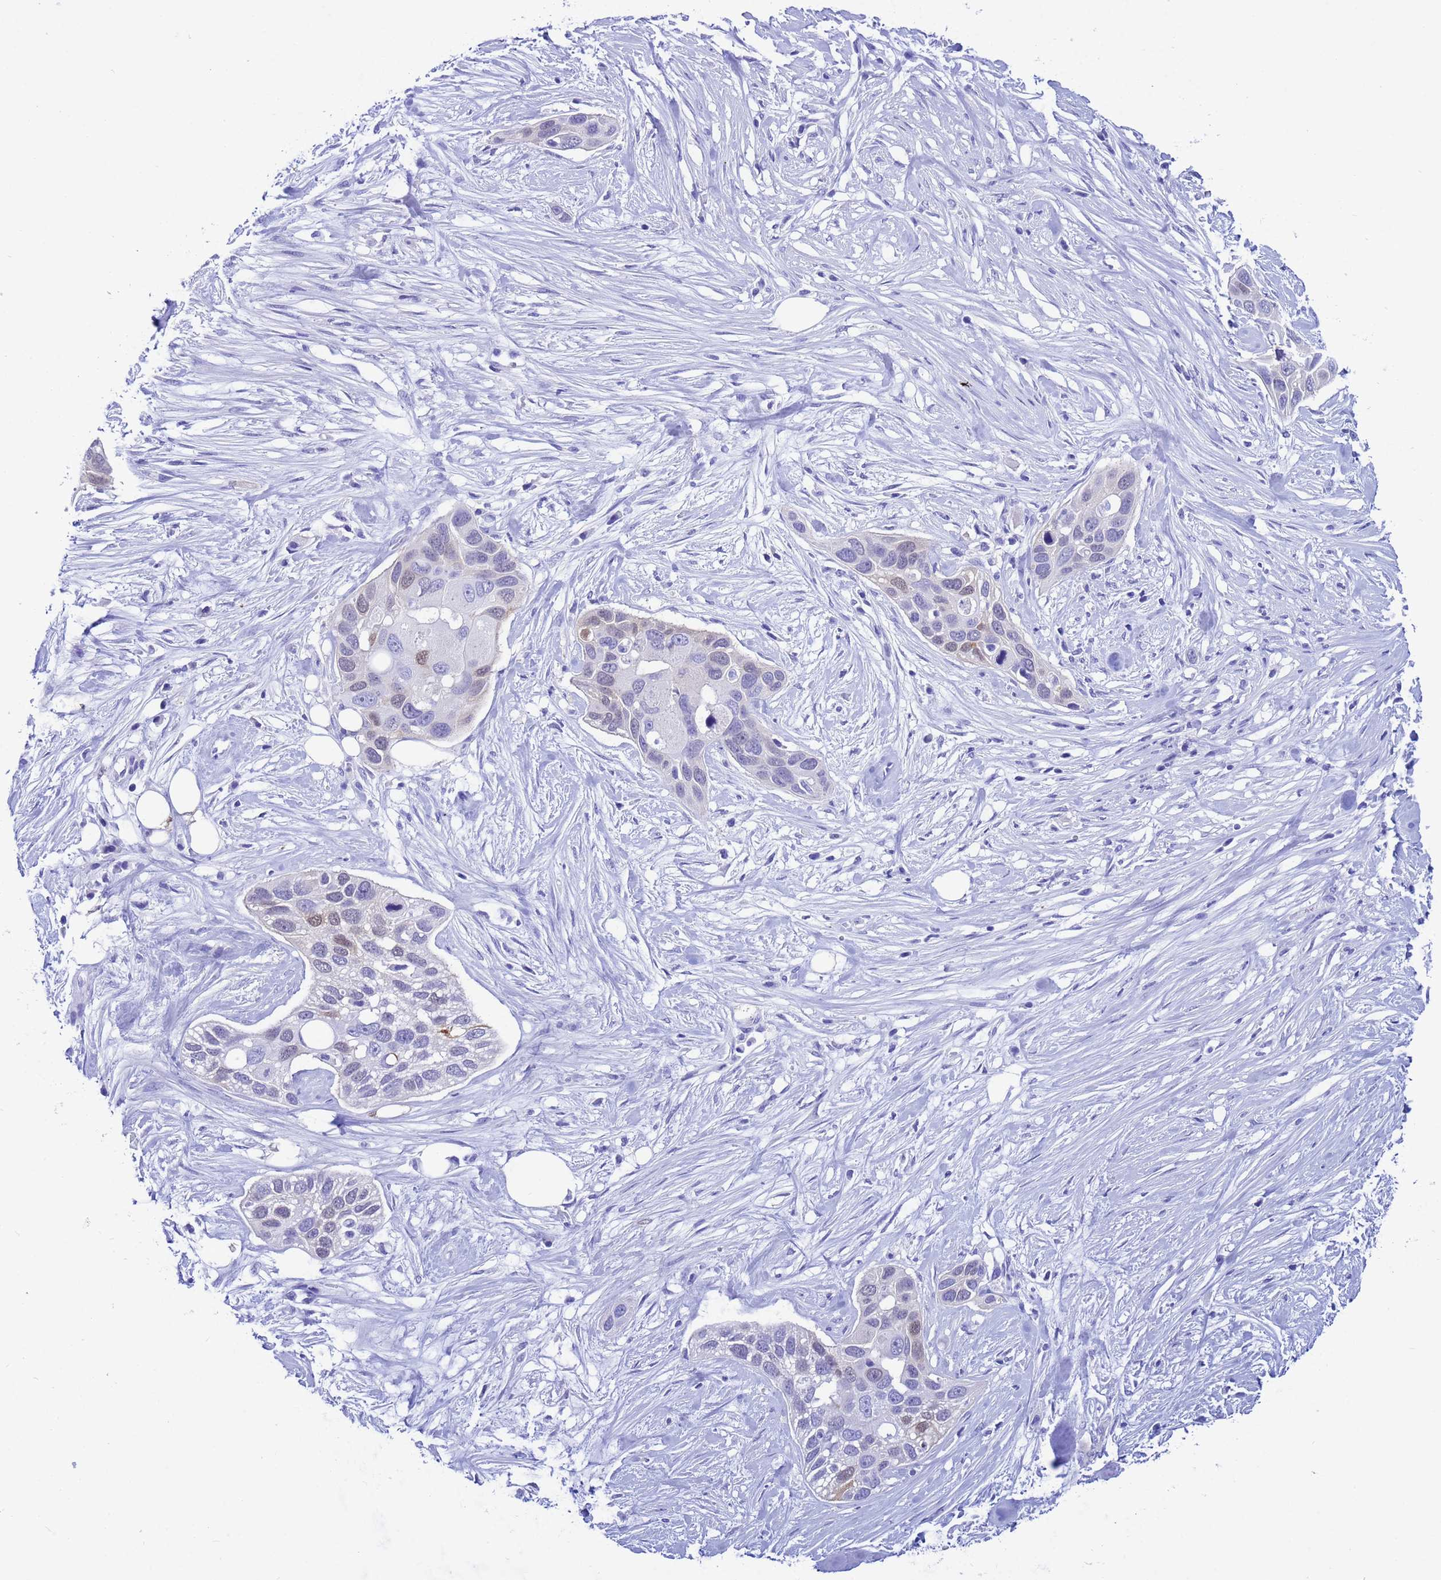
{"staining": {"intensity": "weak", "quantity": "<25%", "location": "nuclear"}, "tissue": "pancreatic cancer", "cell_type": "Tumor cells", "image_type": "cancer", "snomed": [{"axis": "morphology", "description": "Adenocarcinoma, NOS"}, {"axis": "topography", "description": "Pancreas"}], "caption": "DAB immunohistochemical staining of pancreatic cancer (adenocarcinoma) shows no significant expression in tumor cells.", "gene": "AKR1C2", "patient": {"sex": "female", "age": 60}}